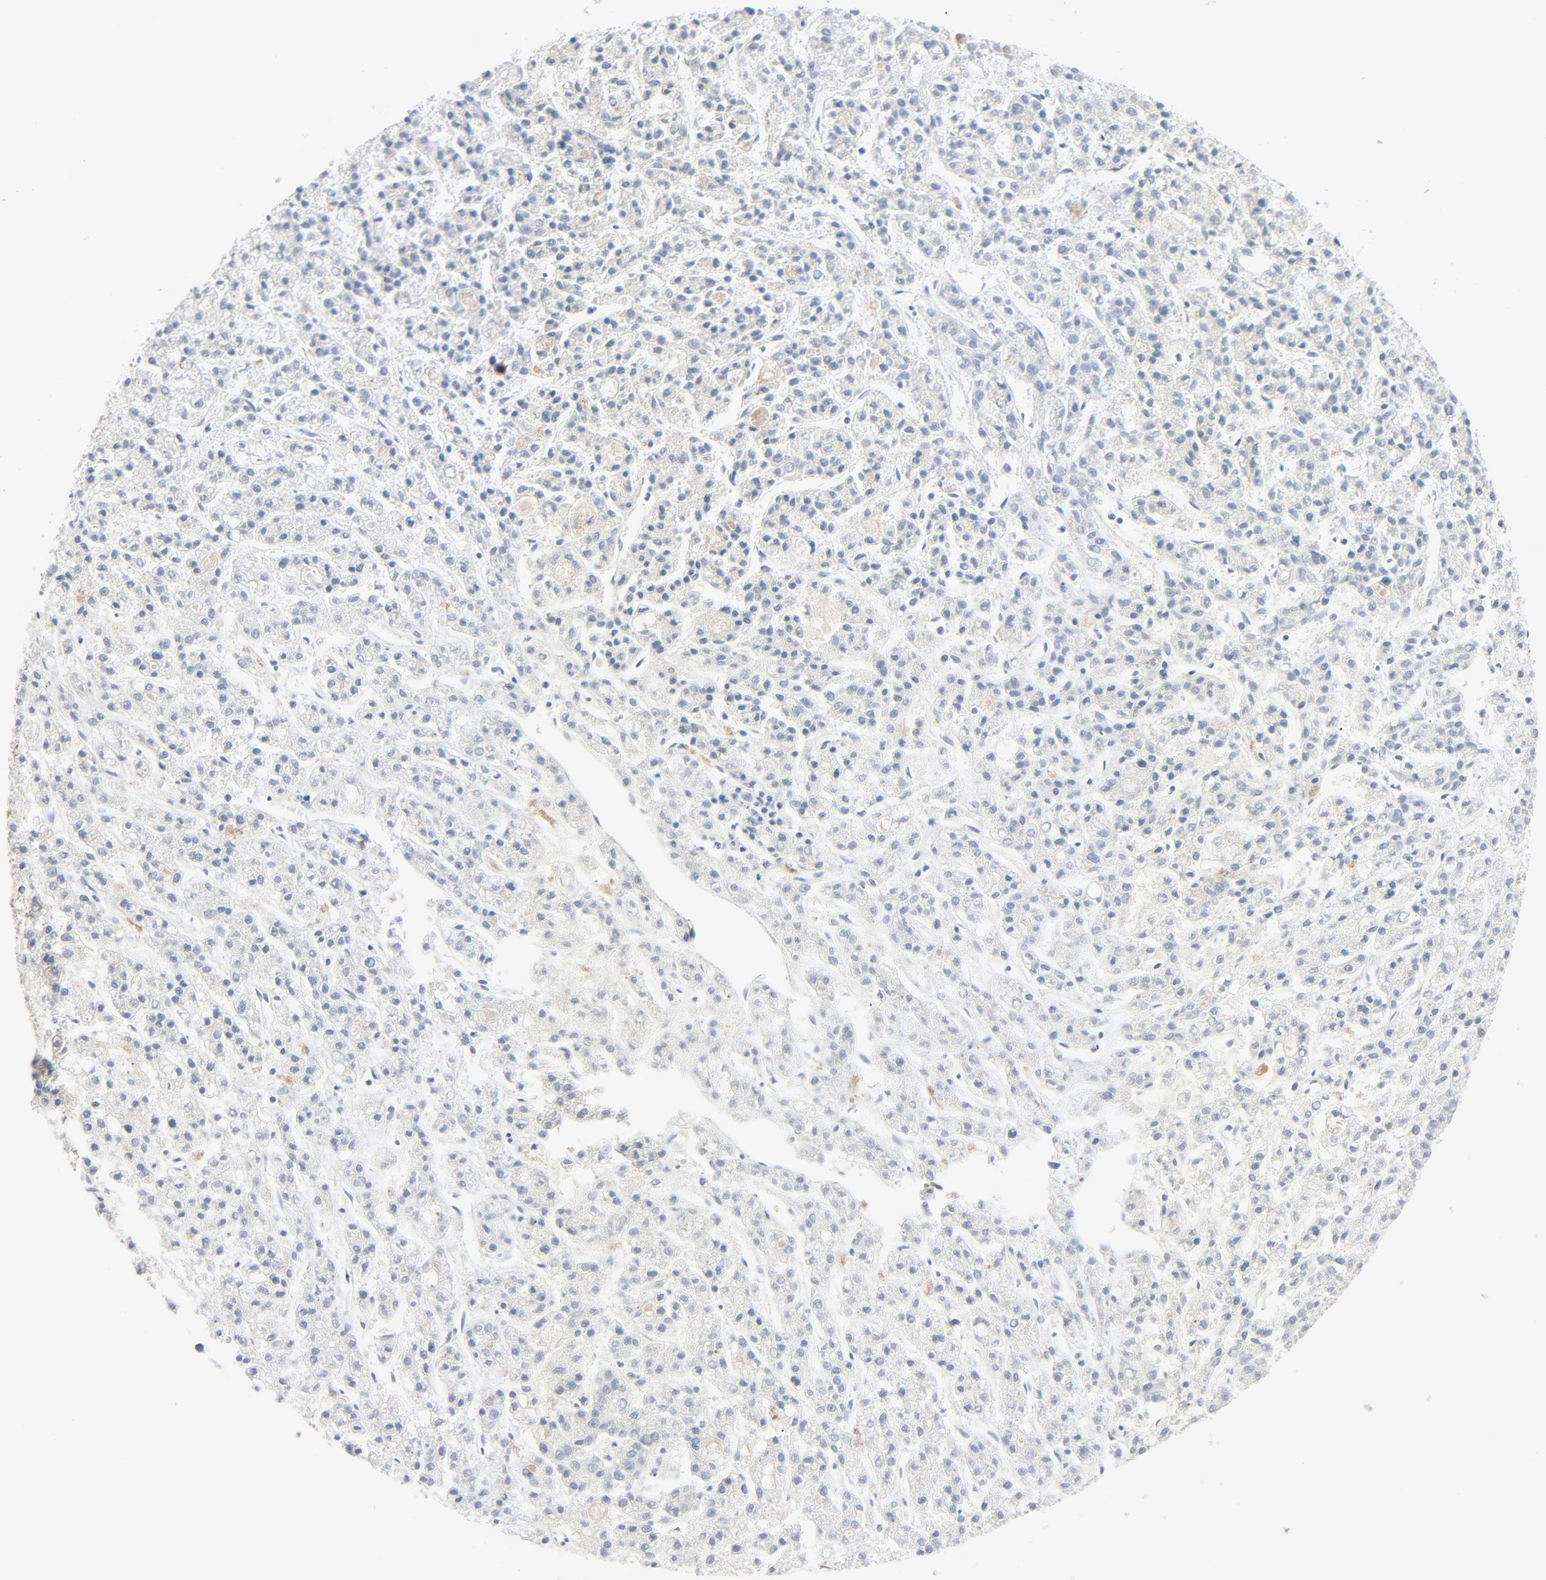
{"staining": {"intensity": "weak", "quantity": "<25%", "location": "cytoplasmic/membranous"}, "tissue": "liver cancer", "cell_type": "Tumor cells", "image_type": "cancer", "snomed": [{"axis": "morphology", "description": "Carcinoma, Hepatocellular, NOS"}, {"axis": "topography", "description": "Liver"}], "caption": "This is a image of immunohistochemistry (IHC) staining of liver cancer, which shows no expression in tumor cells.", "gene": "TSG101", "patient": {"sex": "male", "age": 70}}